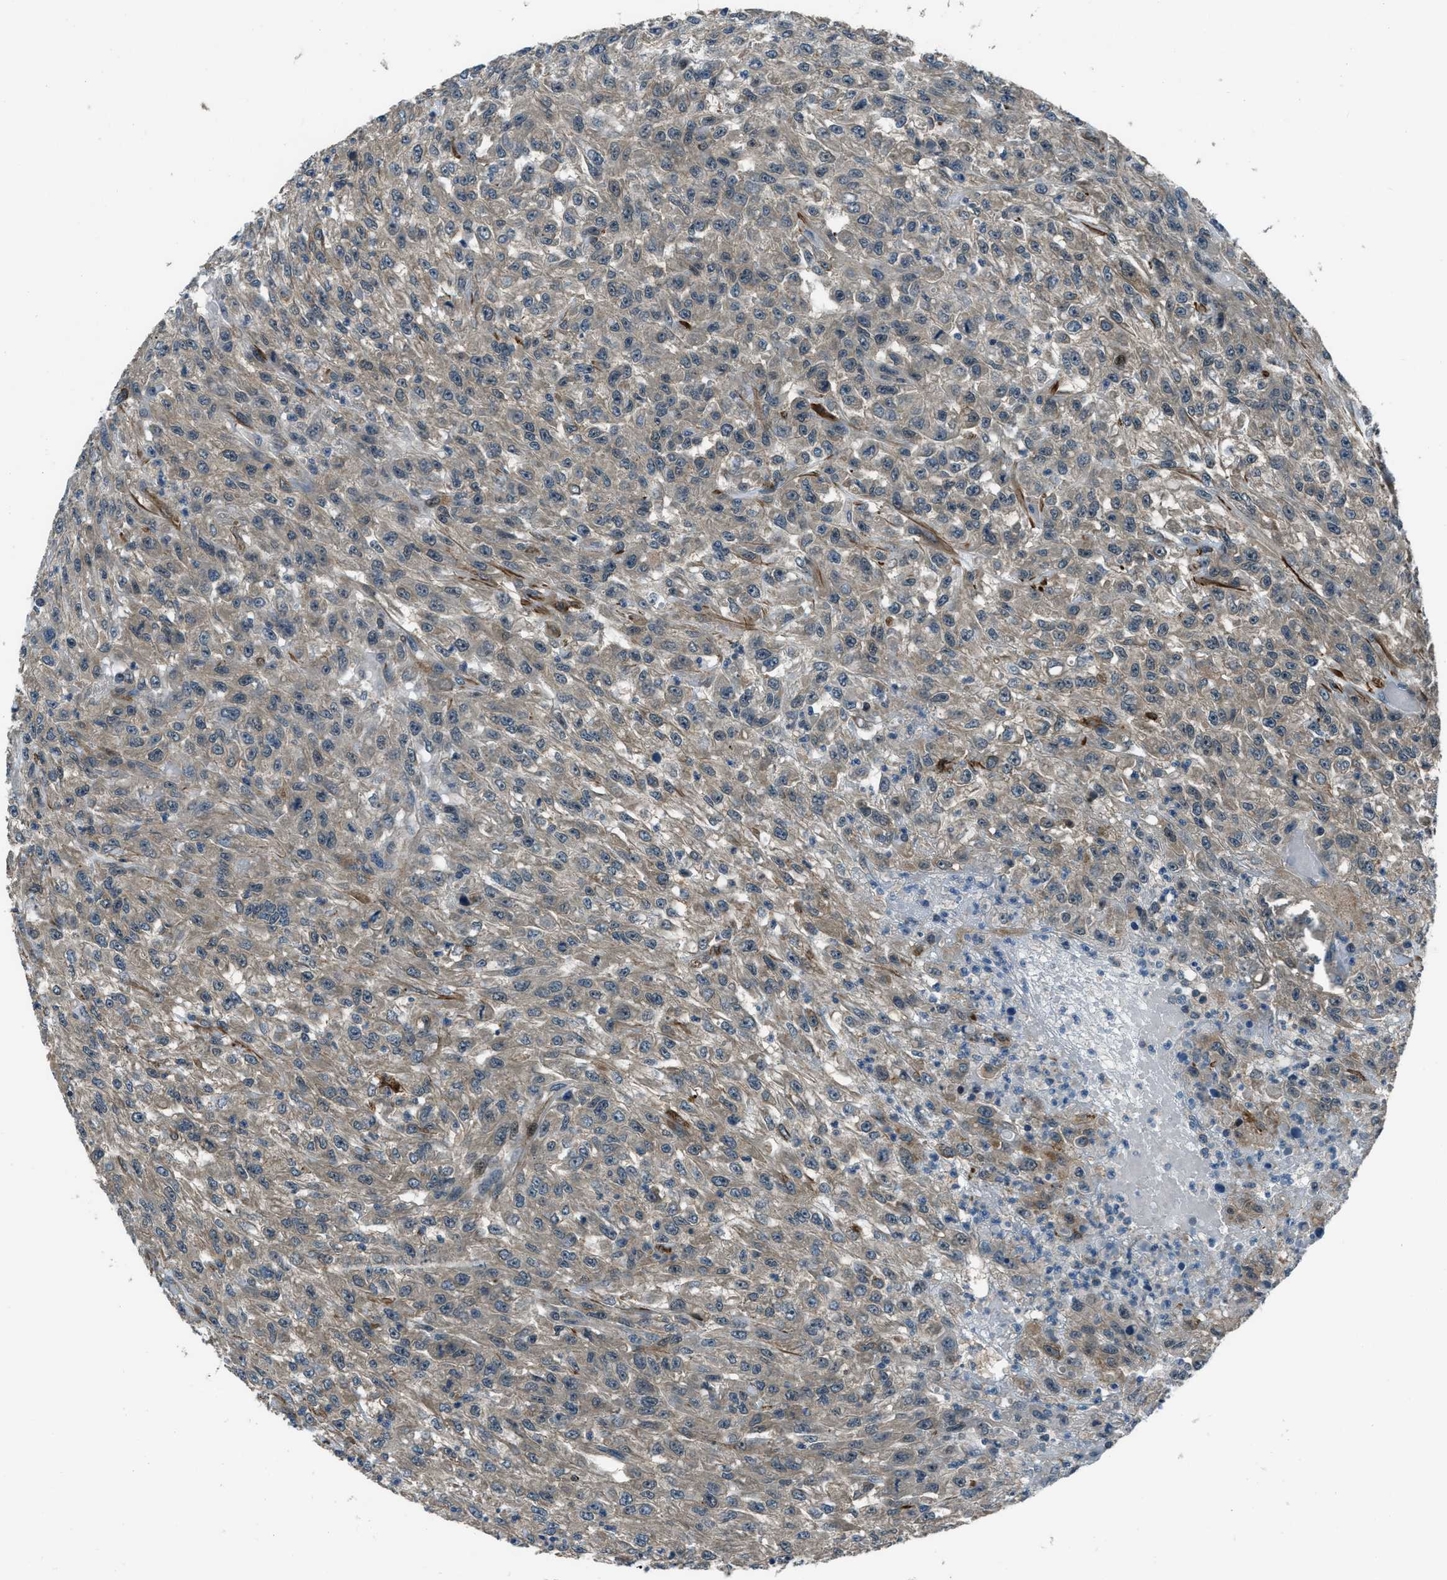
{"staining": {"intensity": "weak", "quantity": ">75%", "location": "cytoplasmic/membranous"}, "tissue": "urothelial cancer", "cell_type": "Tumor cells", "image_type": "cancer", "snomed": [{"axis": "morphology", "description": "Urothelial carcinoma, High grade"}, {"axis": "topography", "description": "Urinary bladder"}], "caption": "This micrograph shows high-grade urothelial carcinoma stained with immunohistochemistry to label a protein in brown. The cytoplasmic/membranous of tumor cells show weak positivity for the protein. Nuclei are counter-stained blue.", "gene": "NUDCD3", "patient": {"sex": "male", "age": 46}}